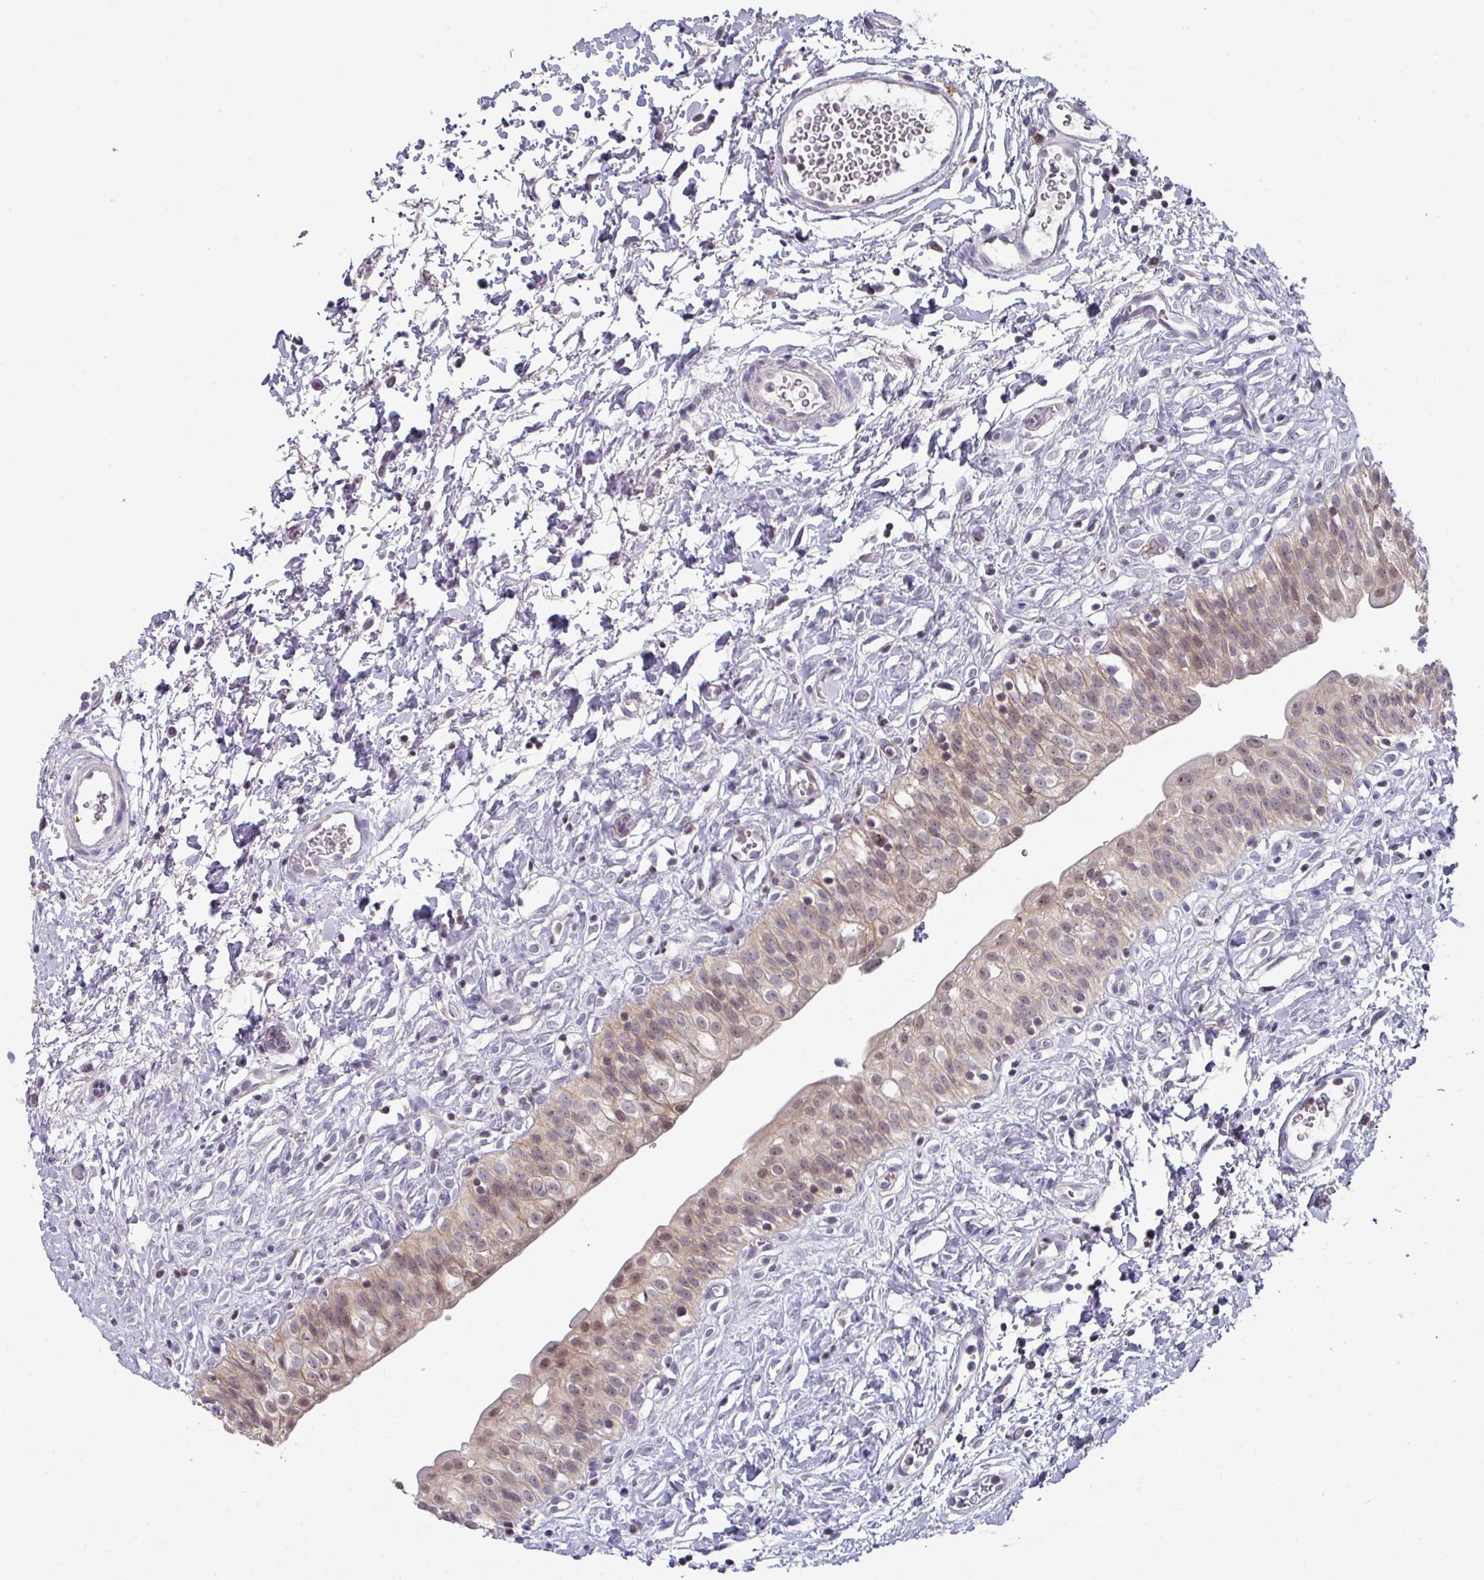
{"staining": {"intensity": "moderate", "quantity": ">75%", "location": "cytoplasmic/membranous,nuclear"}, "tissue": "urinary bladder", "cell_type": "Urothelial cells", "image_type": "normal", "snomed": [{"axis": "morphology", "description": "Normal tissue, NOS"}, {"axis": "topography", "description": "Urinary bladder"}], "caption": "High-power microscopy captured an IHC histopathology image of normal urinary bladder, revealing moderate cytoplasmic/membranous,nuclear expression in about >75% of urothelial cells.", "gene": "DCAF12L1", "patient": {"sex": "male", "age": 51}}